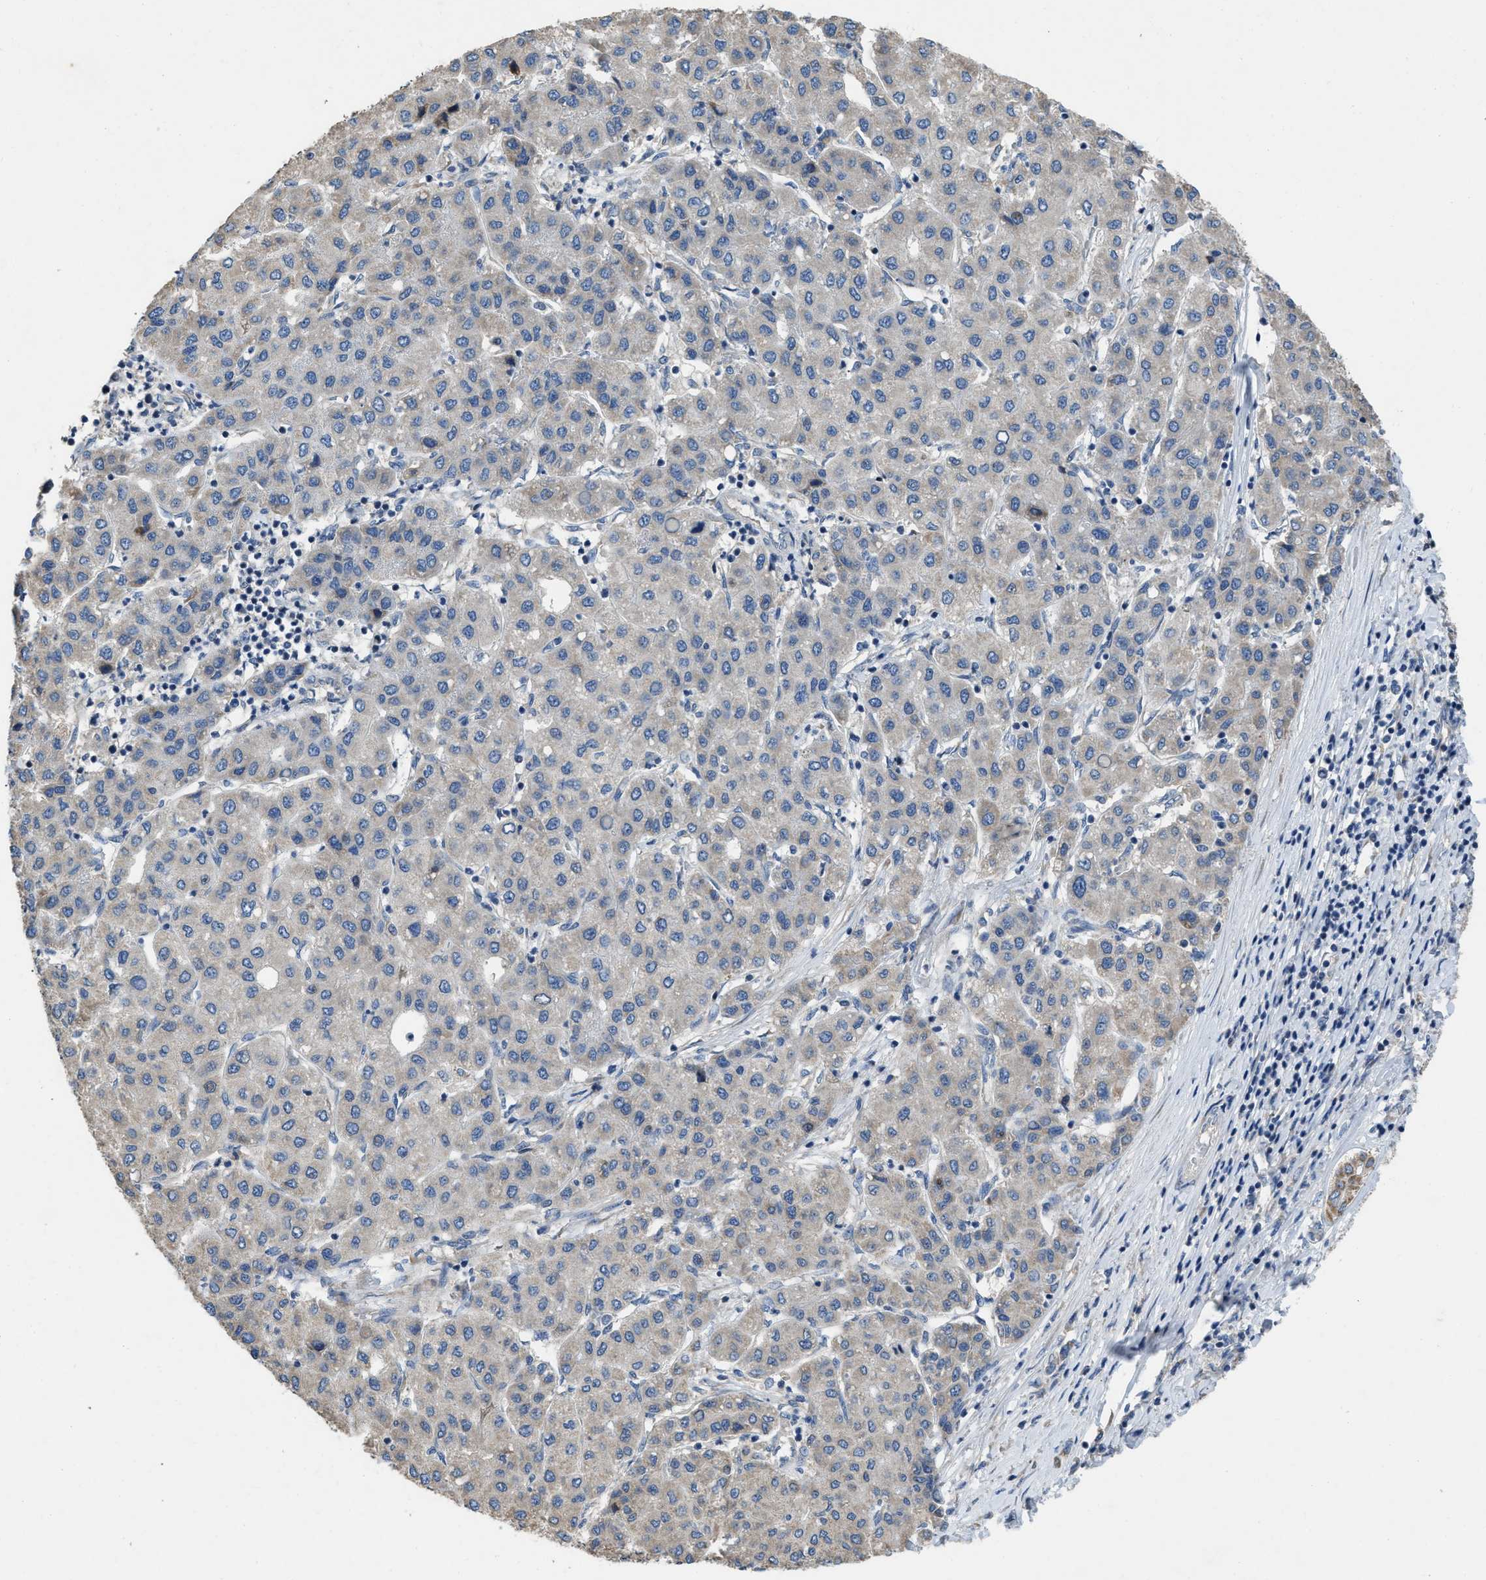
{"staining": {"intensity": "weak", "quantity": "<25%", "location": "cytoplasmic/membranous"}, "tissue": "liver cancer", "cell_type": "Tumor cells", "image_type": "cancer", "snomed": [{"axis": "morphology", "description": "Carcinoma, Hepatocellular, NOS"}, {"axis": "topography", "description": "Liver"}], "caption": "Tumor cells are negative for brown protein staining in hepatocellular carcinoma (liver).", "gene": "TMEM150A", "patient": {"sex": "male", "age": 65}}